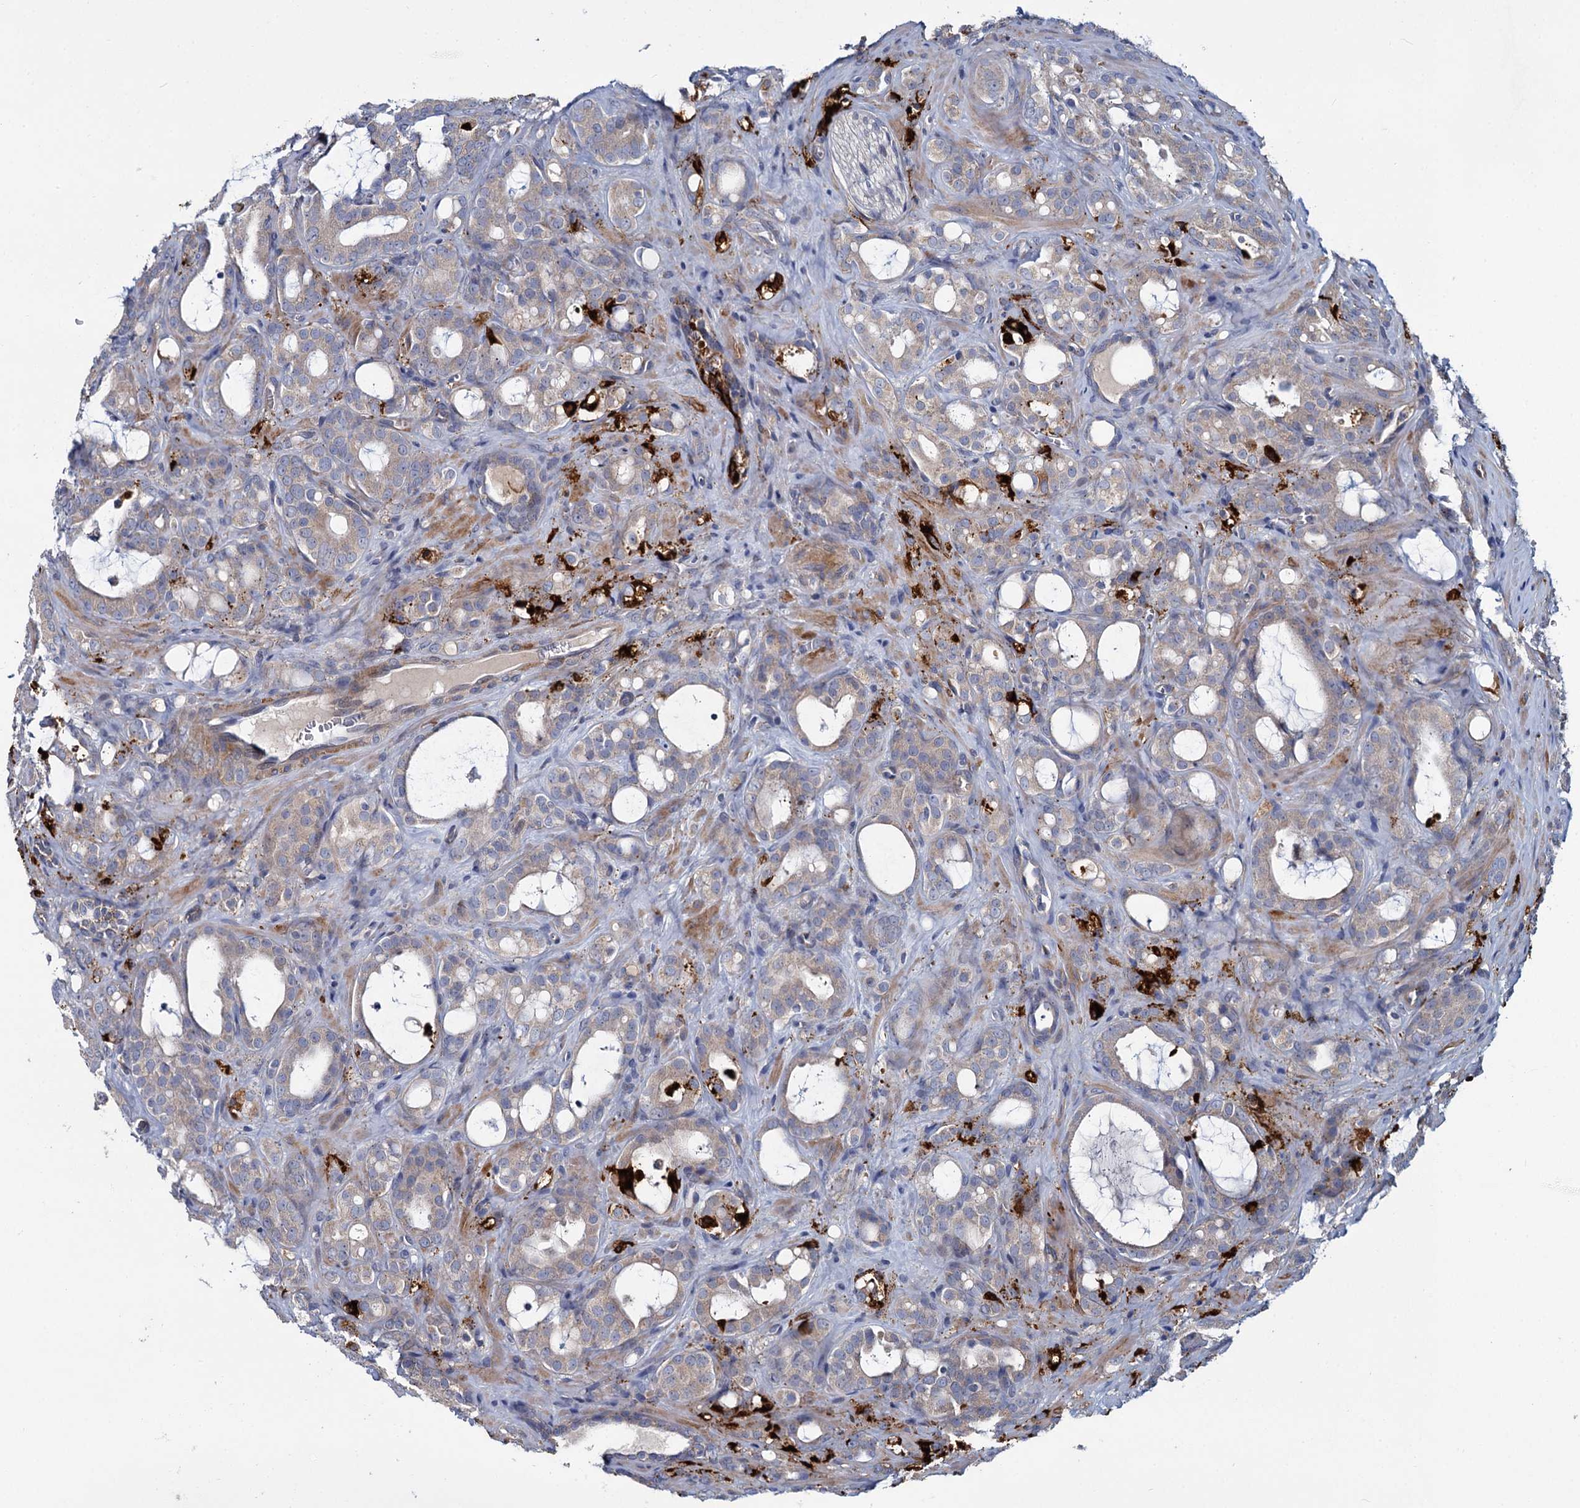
{"staining": {"intensity": "weak", "quantity": "25%-75%", "location": "cytoplasmic/membranous"}, "tissue": "prostate cancer", "cell_type": "Tumor cells", "image_type": "cancer", "snomed": [{"axis": "morphology", "description": "Adenocarcinoma, High grade"}, {"axis": "topography", "description": "Prostate"}], "caption": "Immunohistochemical staining of prostate high-grade adenocarcinoma displays low levels of weak cytoplasmic/membranous positivity in about 25%-75% of tumor cells.", "gene": "DCUN1D2", "patient": {"sex": "male", "age": 72}}